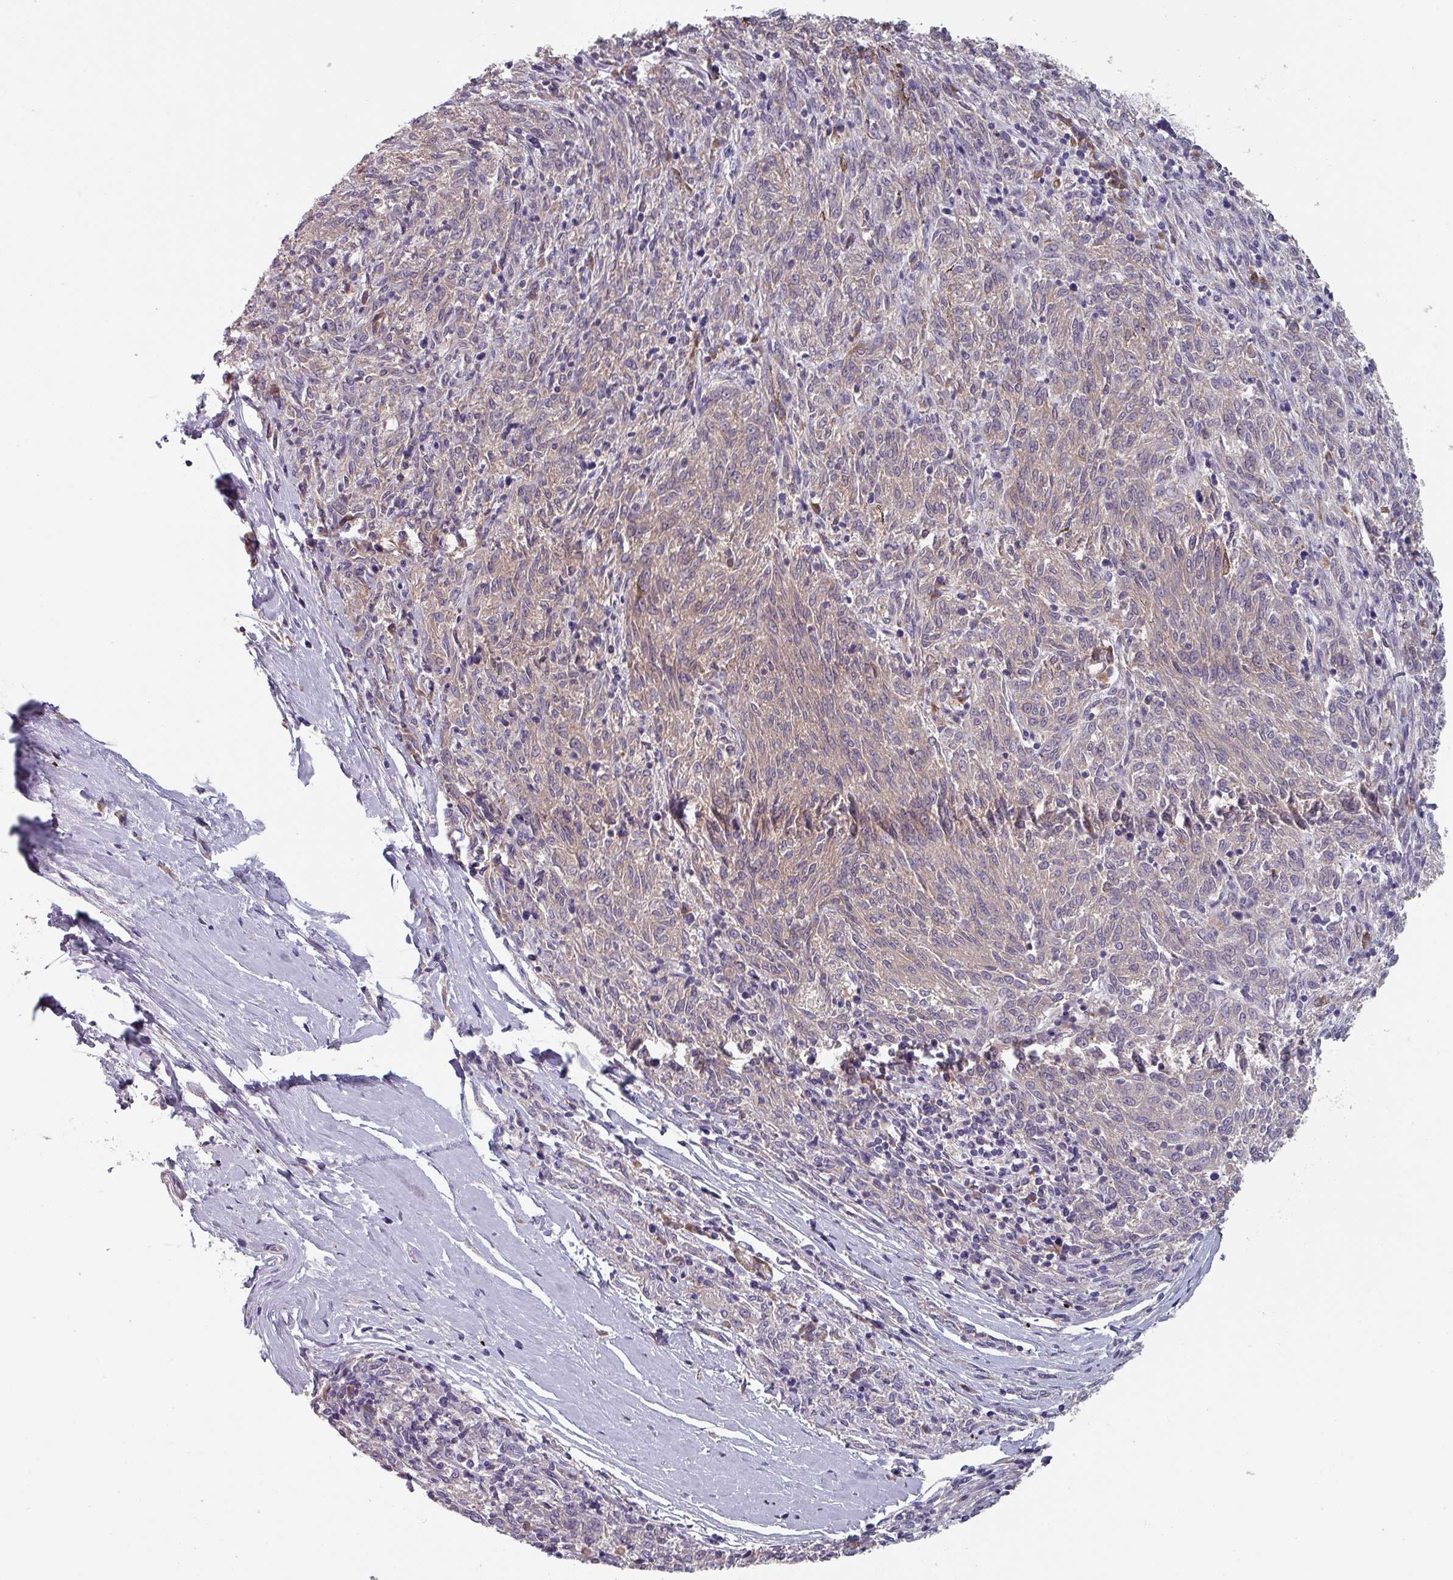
{"staining": {"intensity": "weak", "quantity": "<25%", "location": "cytoplasmic/membranous"}, "tissue": "melanoma", "cell_type": "Tumor cells", "image_type": "cancer", "snomed": [{"axis": "morphology", "description": "Malignant melanoma, NOS"}, {"axis": "topography", "description": "Skin"}], "caption": "Tumor cells show no significant protein staining in melanoma. (DAB immunohistochemistry (IHC) with hematoxylin counter stain).", "gene": "PRAMEF8", "patient": {"sex": "female", "age": 72}}